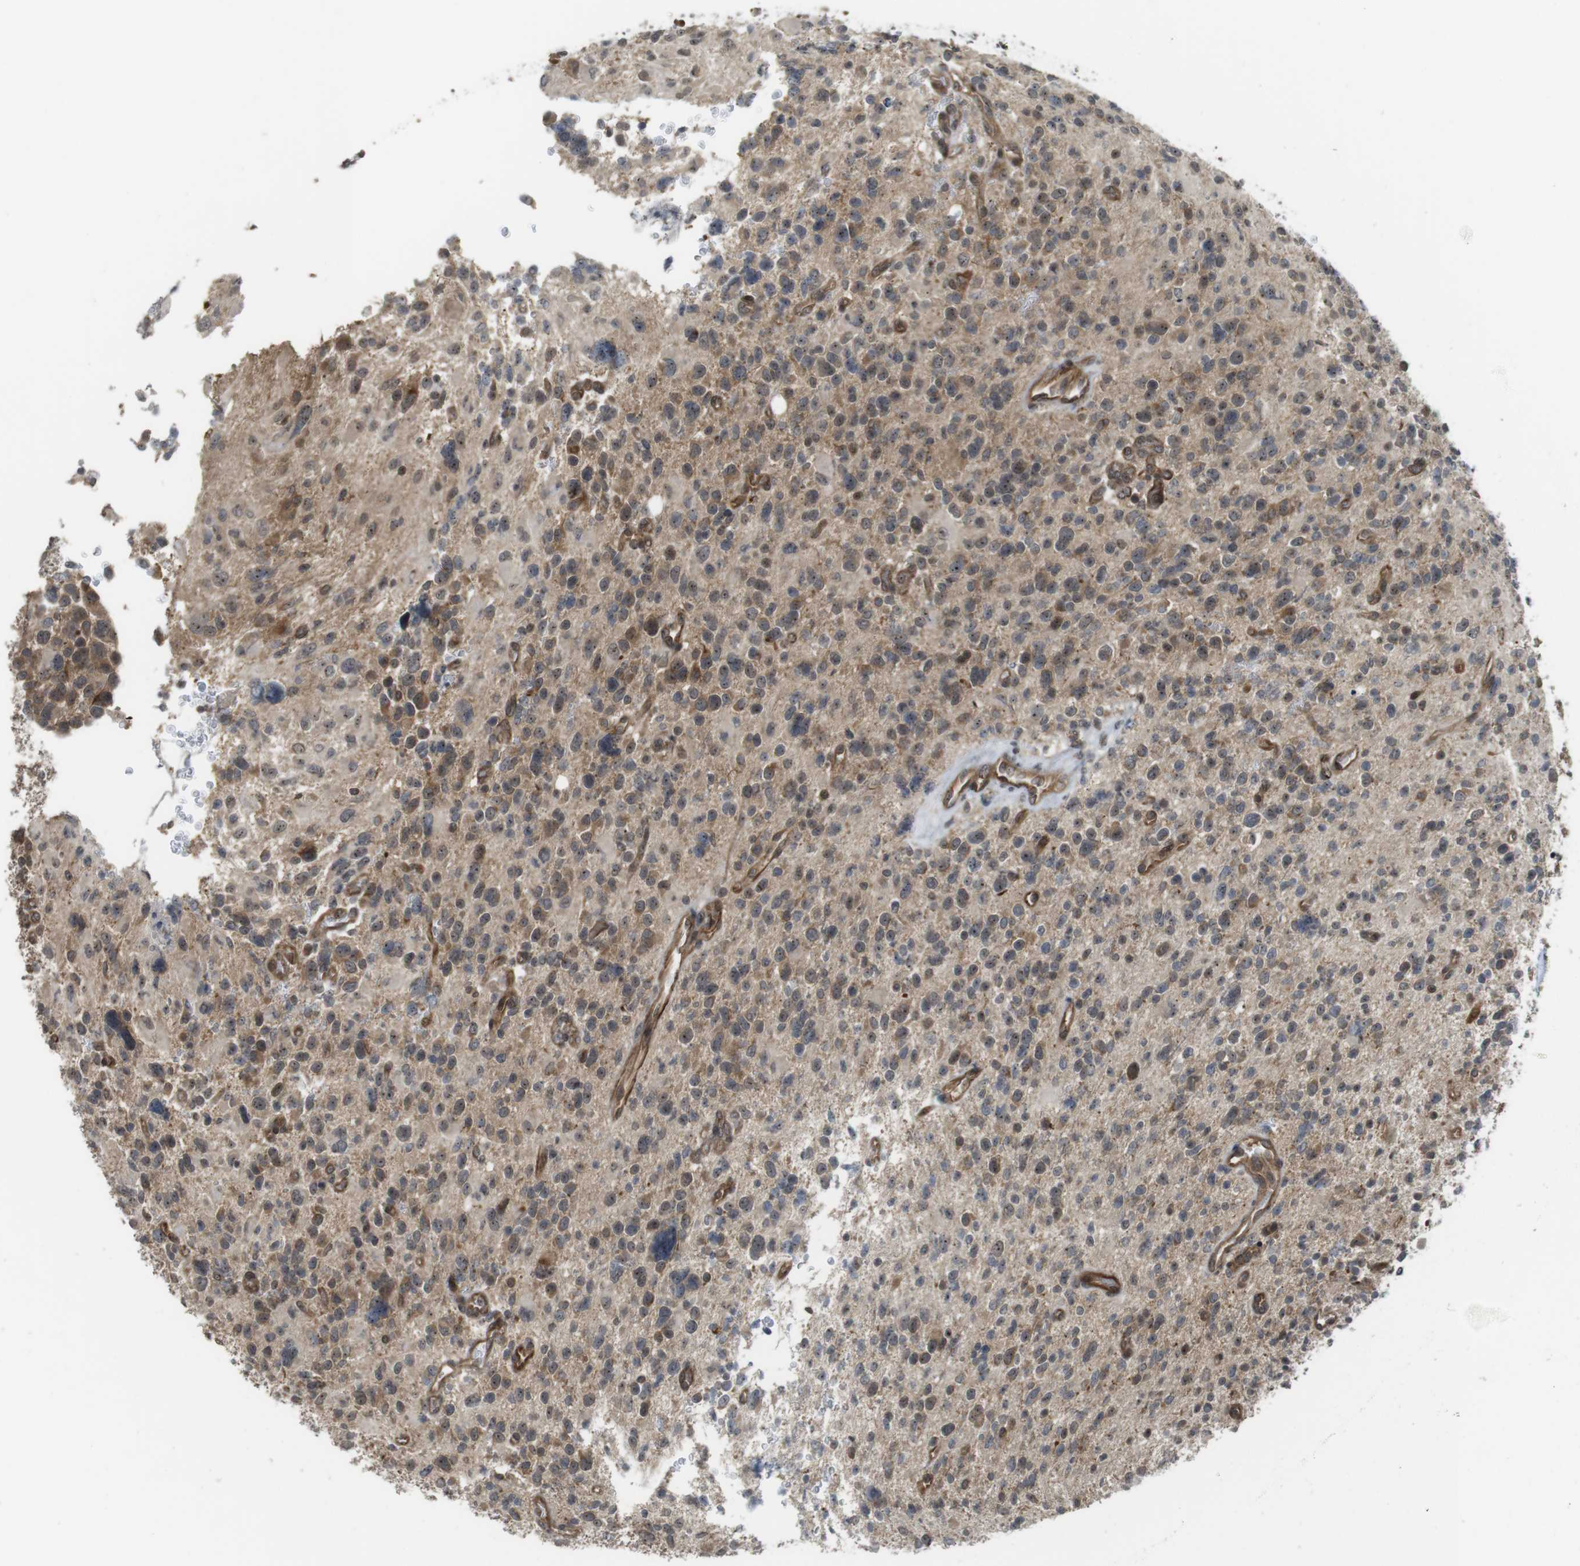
{"staining": {"intensity": "moderate", "quantity": "25%-75%", "location": "cytoplasmic/membranous,nuclear"}, "tissue": "glioma", "cell_type": "Tumor cells", "image_type": "cancer", "snomed": [{"axis": "morphology", "description": "Glioma, malignant, High grade"}, {"axis": "topography", "description": "Brain"}], "caption": "DAB (3,3'-diaminobenzidine) immunohistochemical staining of malignant glioma (high-grade) shows moderate cytoplasmic/membranous and nuclear protein staining in approximately 25%-75% of tumor cells.", "gene": "CC2D1A", "patient": {"sex": "male", "age": 48}}